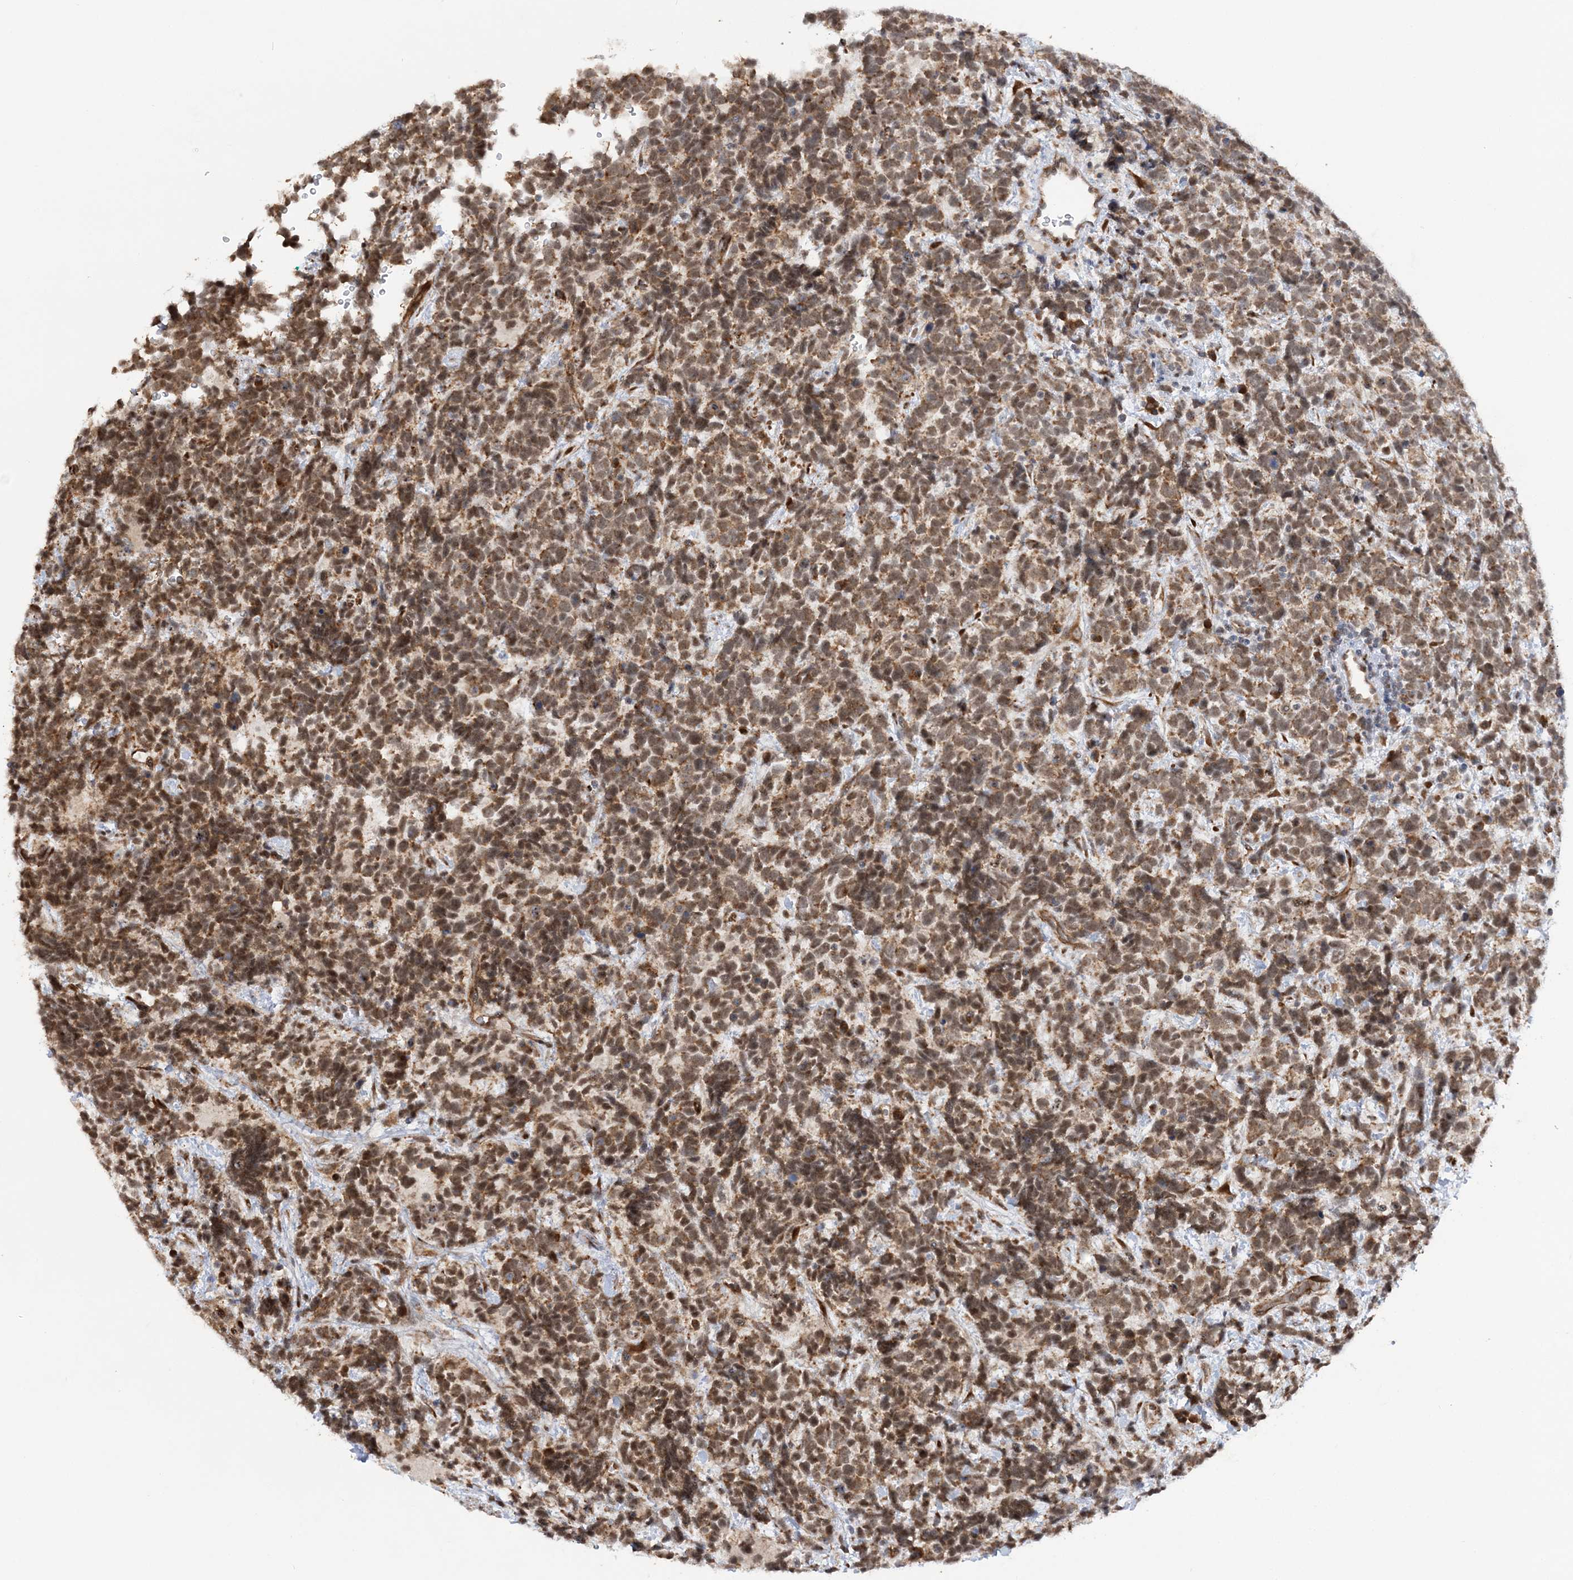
{"staining": {"intensity": "moderate", "quantity": ">75%", "location": "cytoplasmic/membranous,nuclear"}, "tissue": "urothelial cancer", "cell_type": "Tumor cells", "image_type": "cancer", "snomed": [{"axis": "morphology", "description": "Urothelial carcinoma, High grade"}, {"axis": "topography", "description": "Urinary bladder"}], "caption": "The photomicrograph reveals staining of urothelial cancer, revealing moderate cytoplasmic/membranous and nuclear protein positivity (brown color) within tumor cells.", "gene": "MRPL47", "patient": {"sex": "female", "age": 82}}